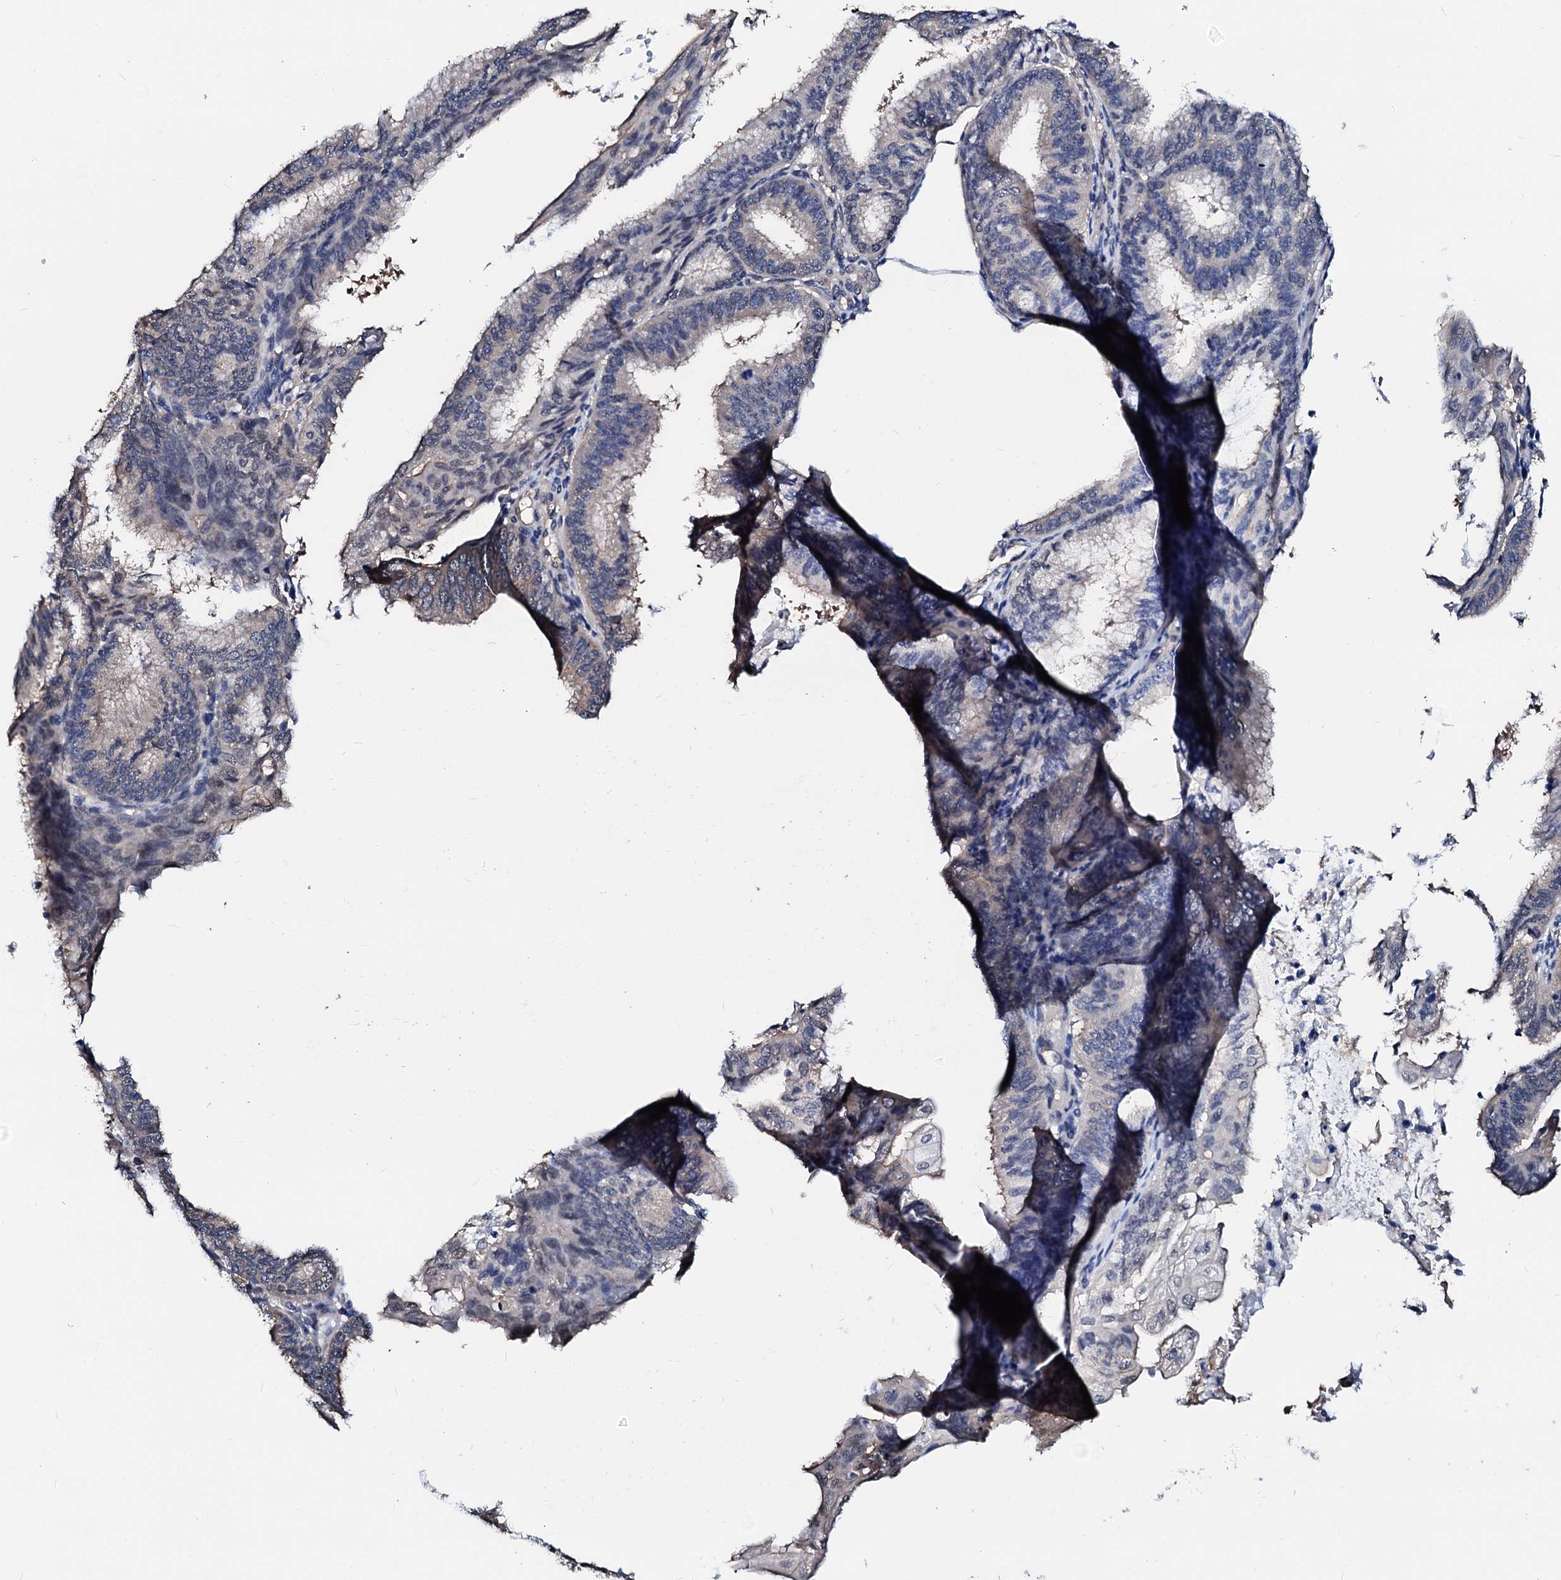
{"staining": {"intensity": "weak", "quantity": "<25%", "location": "cytoplasmic/membranous"}, "tissue": "endometrial cancer", "cell_type": "Tumor cells", "image_type": "cancer", "snomed": [{"axis": "morphology", "description": "Adenocarcinoma, NOS"}, {"axis": "topography", "description": "Endometrium"}], "caption": "Tumor cells show no significant protein staining in endometrial adenocarcinoma.", "gene": "CSN2", "patient": {"sex": "female", "age": 49}}